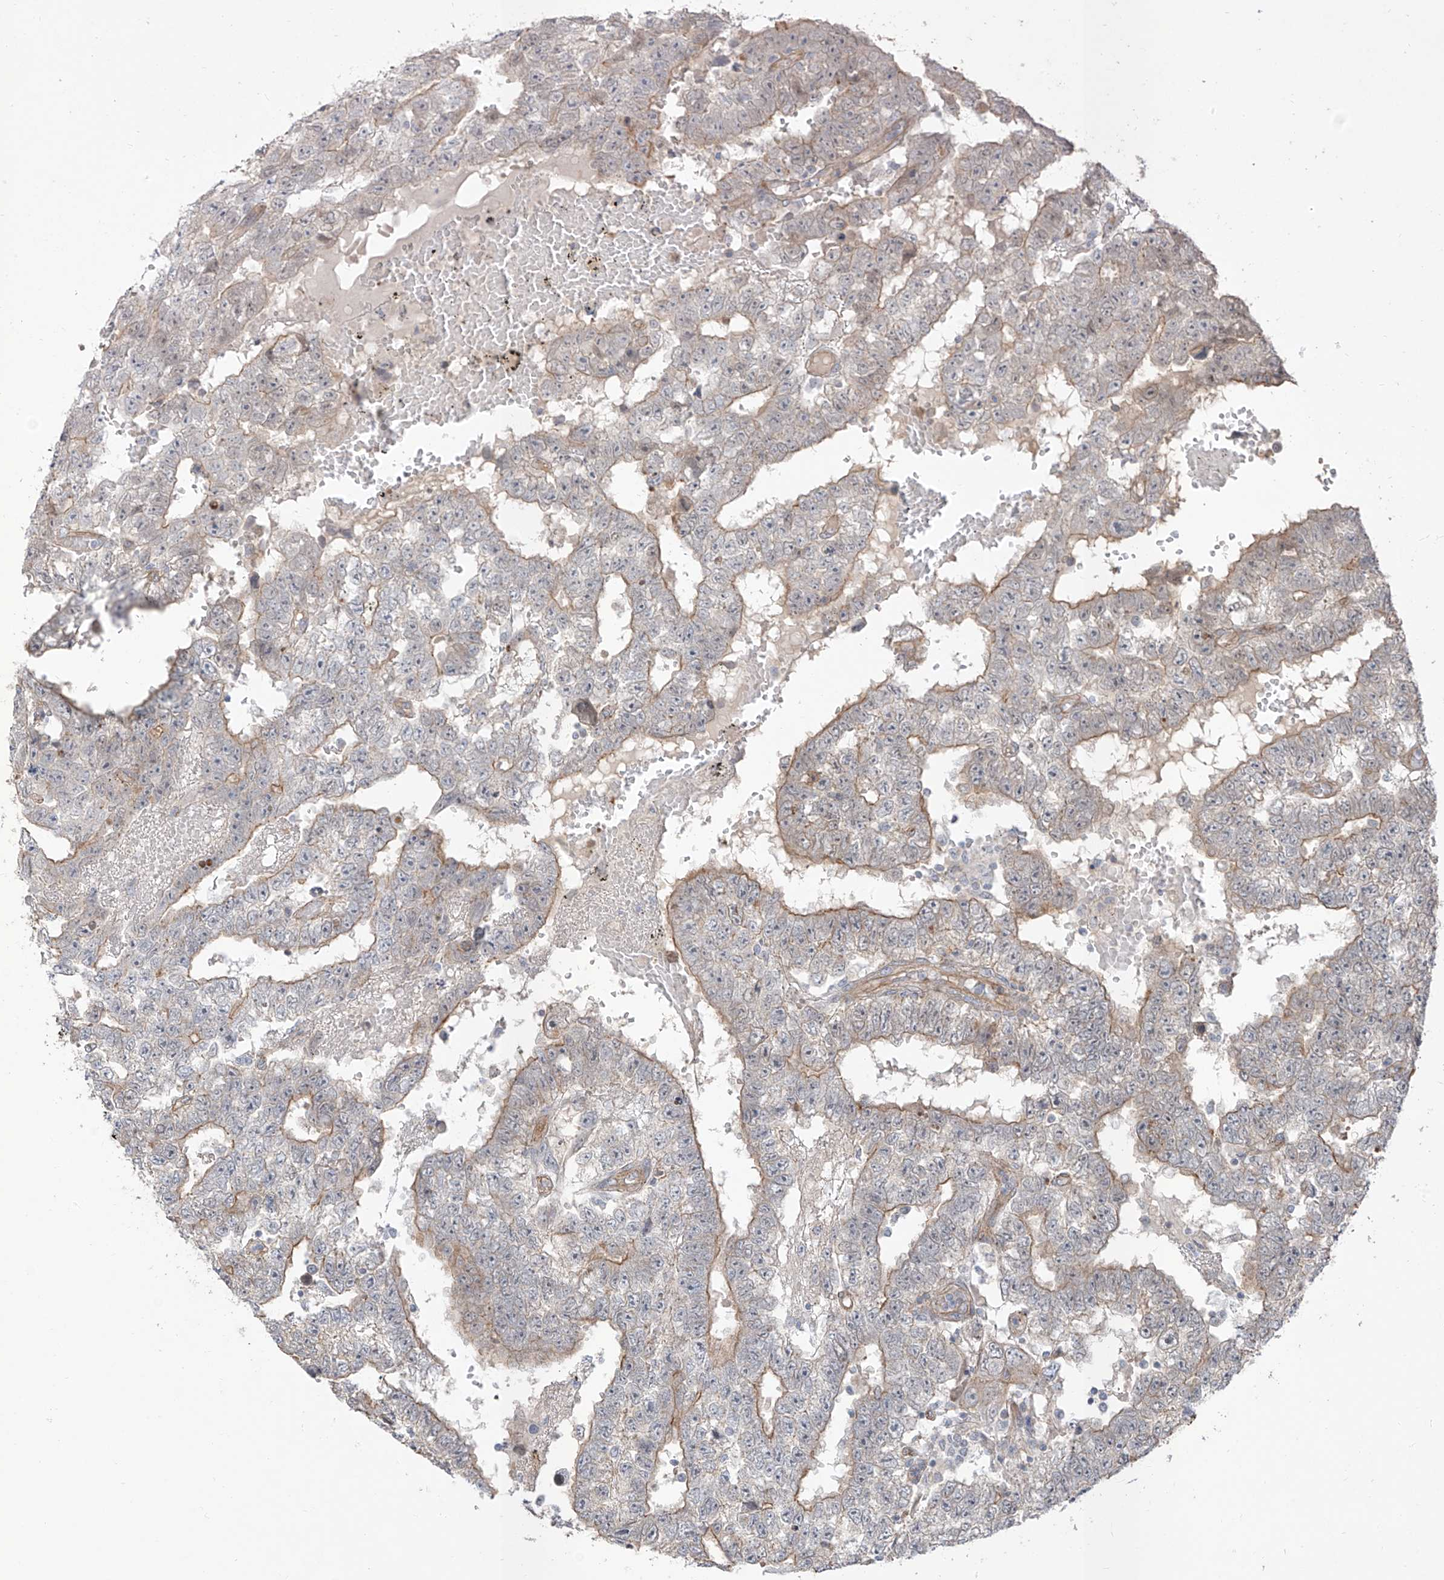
{"staining": {"intensity": "weak", "quantity": "25%-75%", "location": "cytoplasmic/membranous"}, "tissue": "testis cancer", "cell_type": "Tumor cells", "image_type": "cancer", "snomed": [{"axis": "morphology", "description": "Carcinoma, Embryonal, NOS"}, {"axis": "topography", "description": "Testis"}], "caption": "Testis cancer (embryonal carcinoma) stained with a protein marker shows weak staining in tumor cells.", "gene": "EPHX4", "patient": {"sex": "male", "age": 25}}